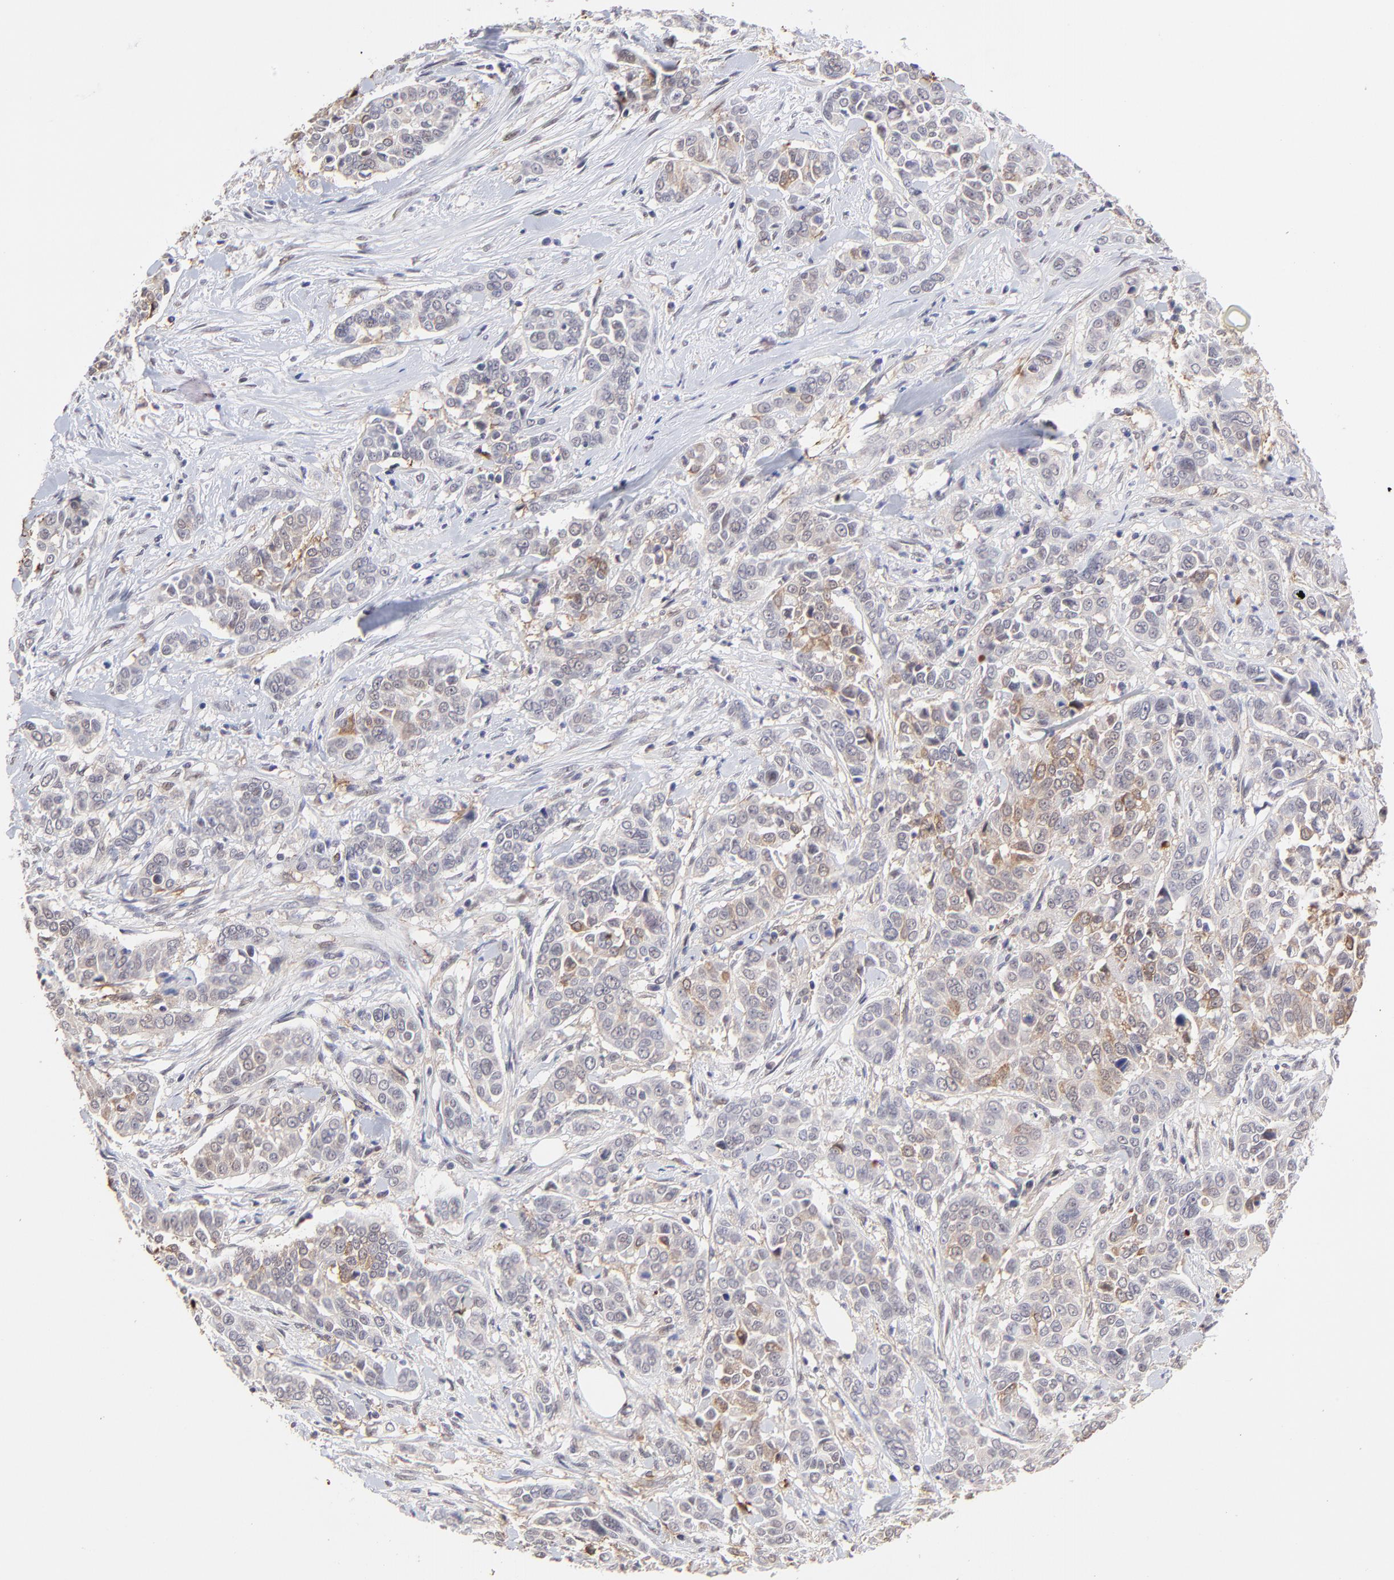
{"staining": {"intensity": "weak", "quantity": "<25%", "location": "cytoplasmic/membranous"}, "tissue": "pancreatic cancer", "cell_type": "Tumor cells", "image_type": "cancer", "snomed": [{"axis": "morphology", "description": "Adenocarcinoma, NOS"}, {"axis": "topography", "description": "Pancreas"}], "caption": "An immunohistochemistry (IHC) photomicrograph of pancreatic adenocarcinoma is shown. There is no staining in tumor cells of pancreatic adenocarcinoma. (Immunohistochemistry (ihc), brightfield microscopy, high magnification).", "gene": "PSMD14", "patient": {"sex": "female", "age": 52}}